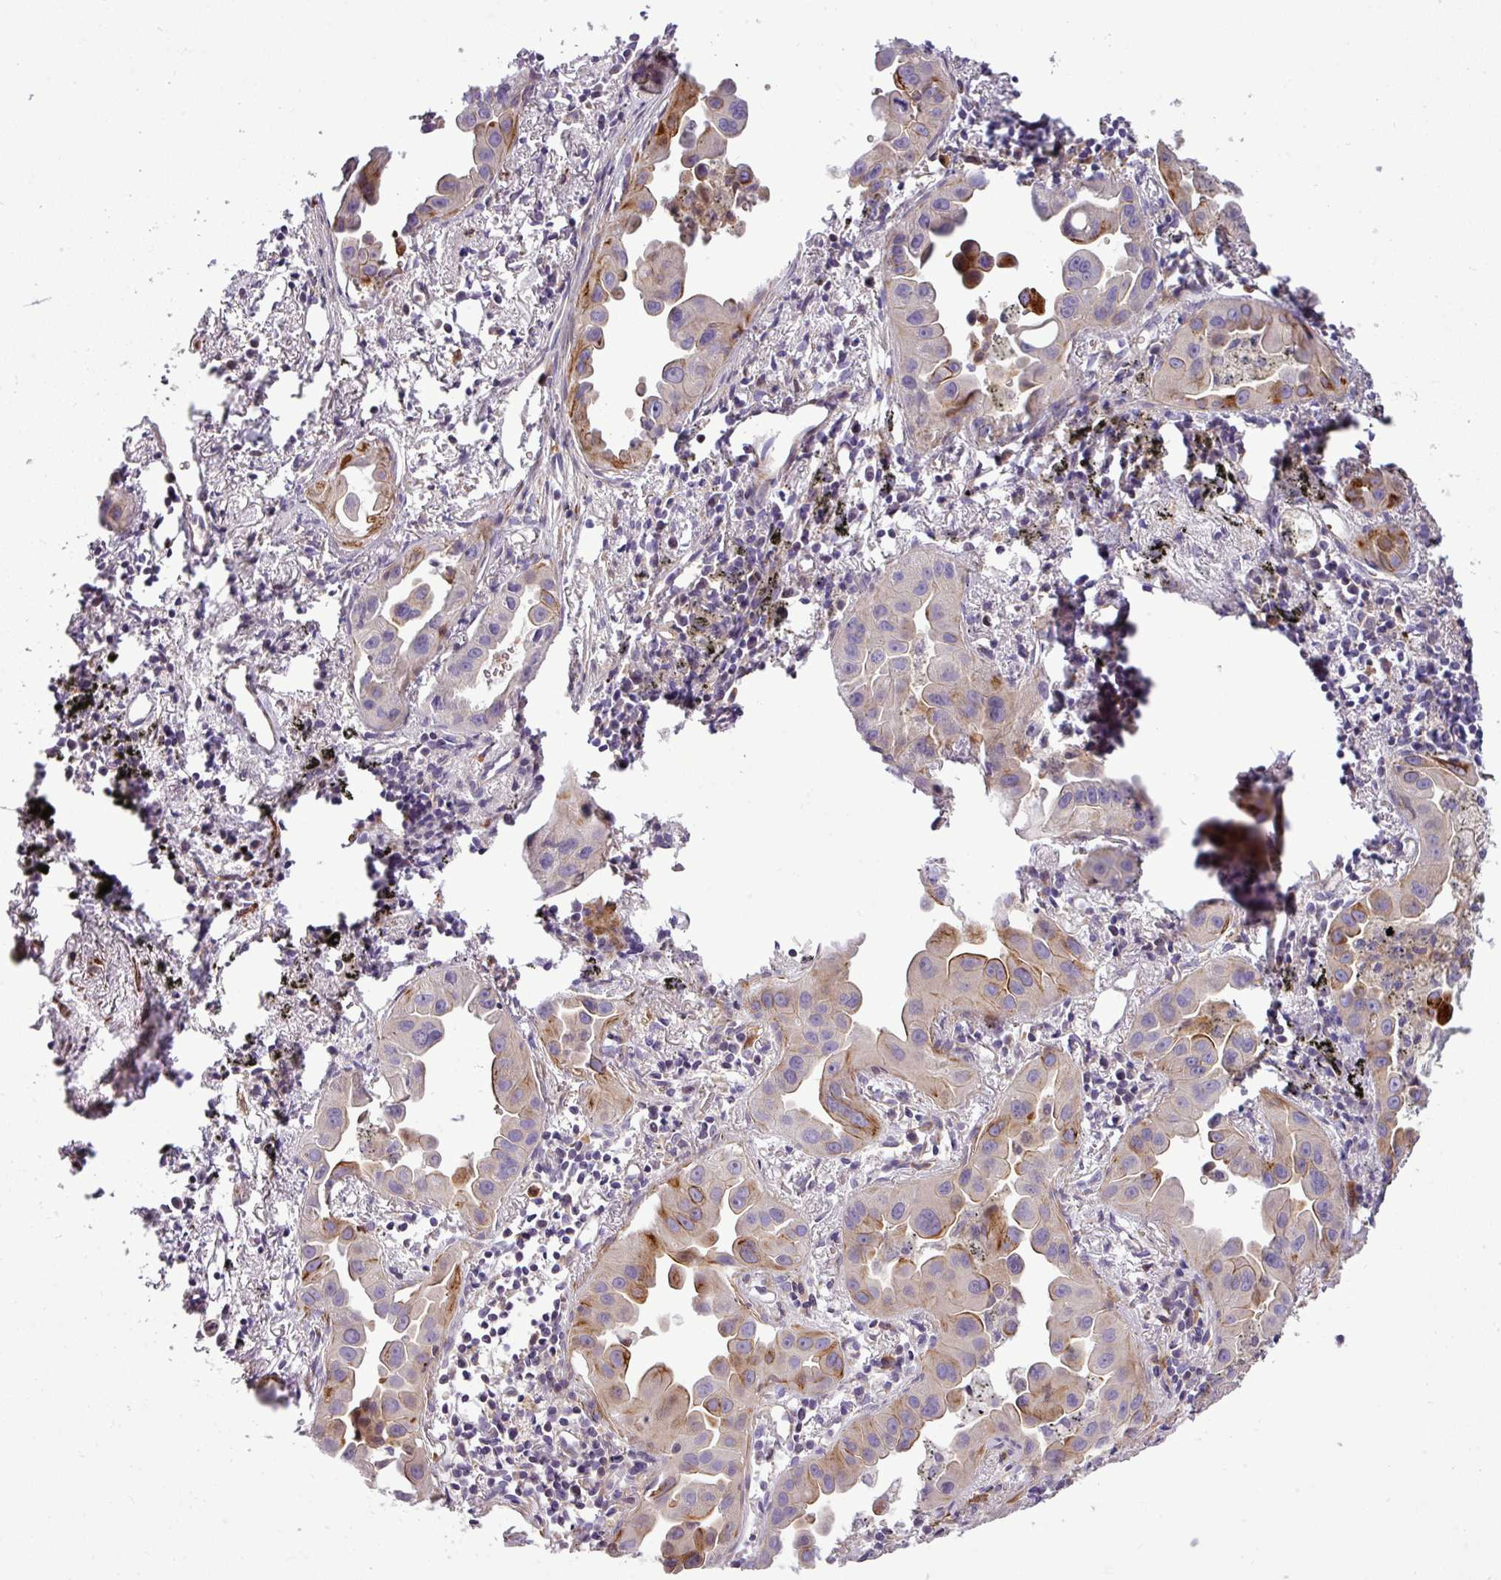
{"staining": {"intensity": "moderate", "quantity": "25%-75%", "location": "cytoplasmic/membranous"}, "tissue": "lung cancer", "cell_type": "Tumor cells", "image_type": "cancer", "snomed": [{"axis": "morphology", "description": "Adenocarcinoma, NOS"}, {"axis": "topography", "description": "Lung"}], "caption": "Immunohistochemistry (IHC) image of human adenocarcinoma (lung) stained for a protein (brown), which shows medium levels of moderate cytoplasmic/membranous expression in approximately 25%-75% of tumor cells.", "gene": "NBEAL2", "patient": {"sex": "male", "age": 68}}